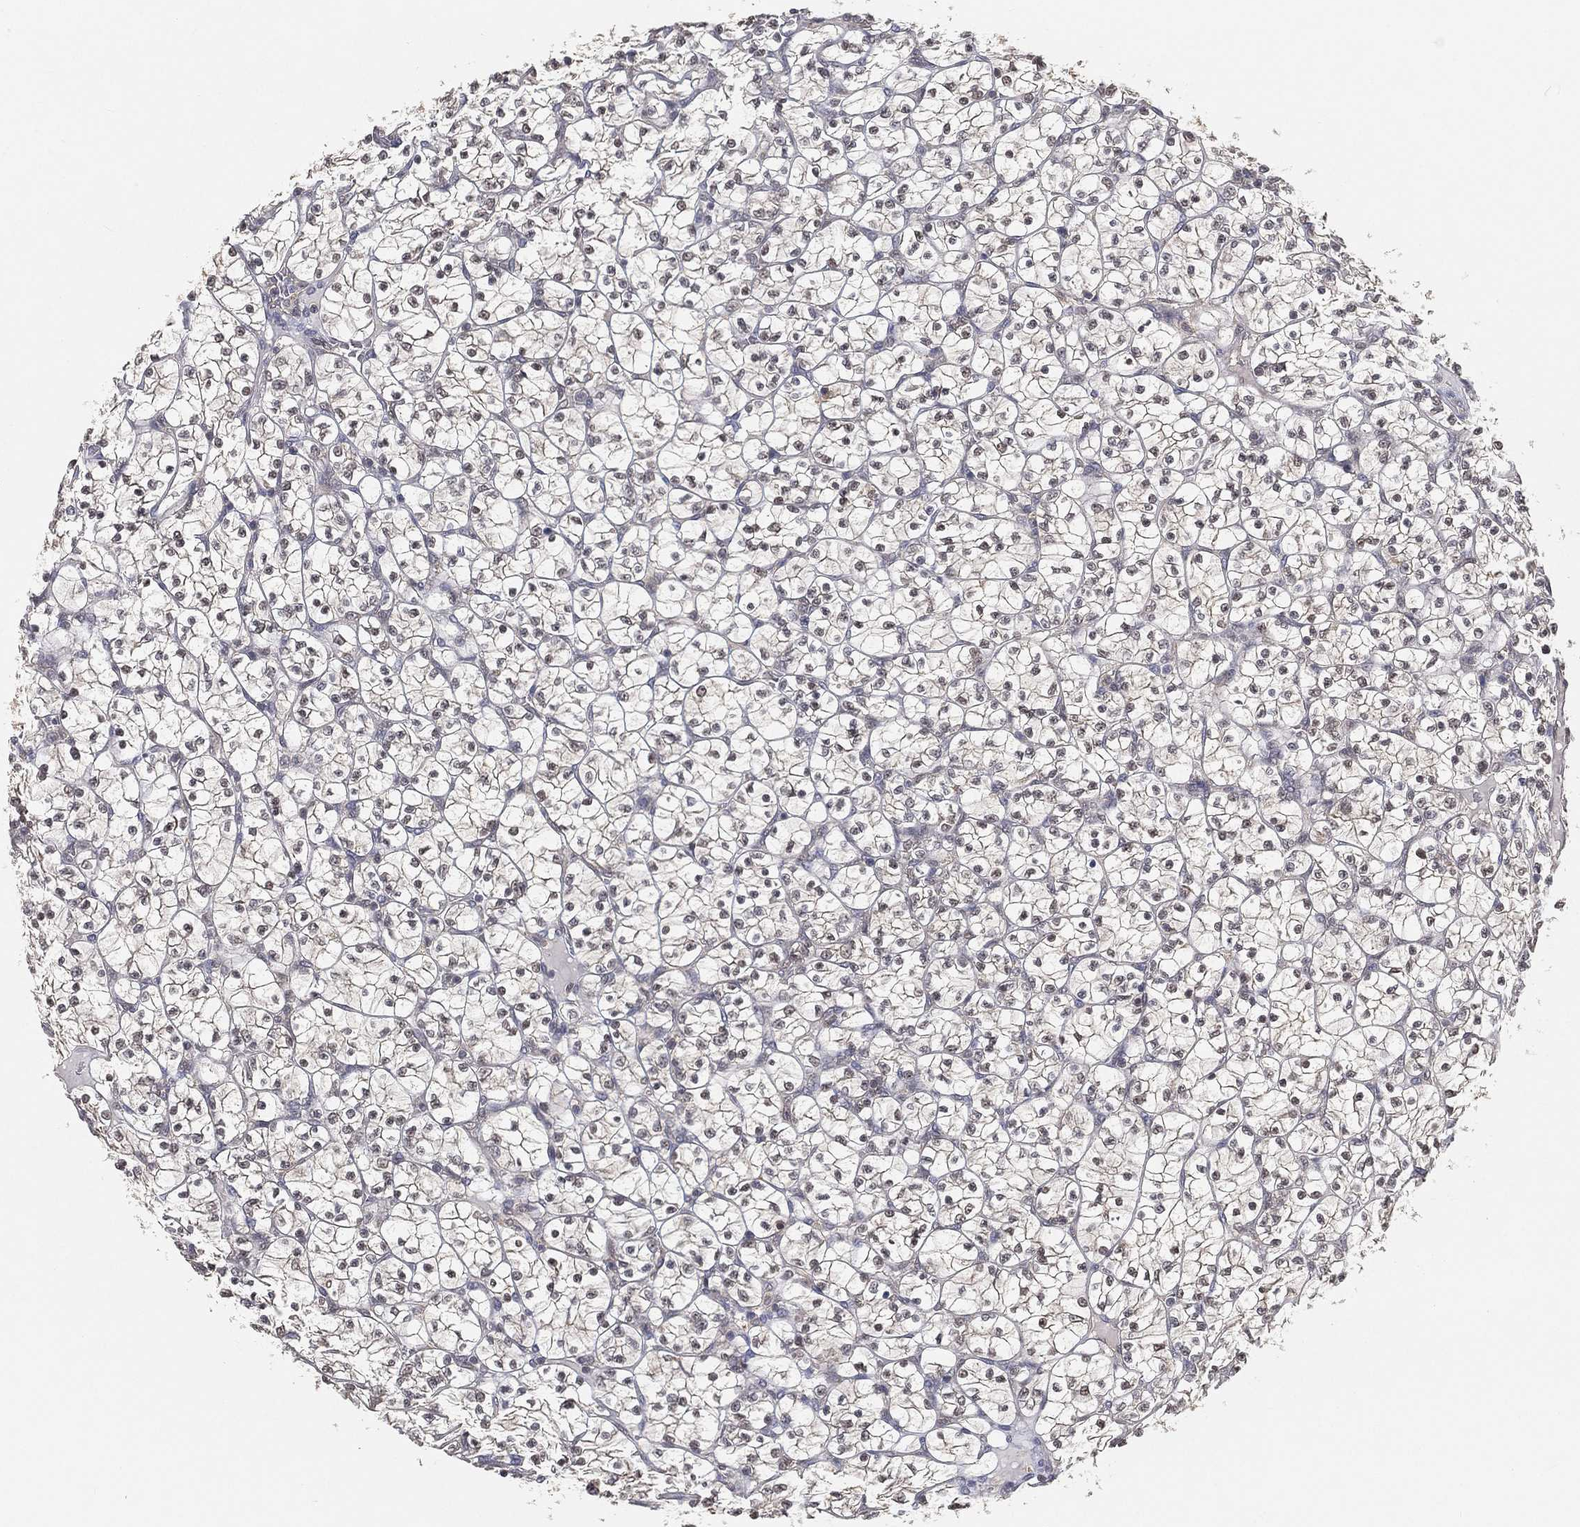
{"staining": {"intensity": "negative", "quantity": "none", "location": "none"}, "tissue": "renal cancer", "cell_type": "Tumor cells", "image_type": "cancer", "snomed": [{"axis": "morphology", "description": "Adenocarcinoma, NOS"}, {"axis": "topography", "description": "Kidney"}], "caption": "Tumor cells show no significant protein staining in adenocarcinoma (renal). (Immunohistochemistry, brightfield microscopy, high magnification).", "gene": "MAPK1", "patient": {"sex": "female", "age": 89}}